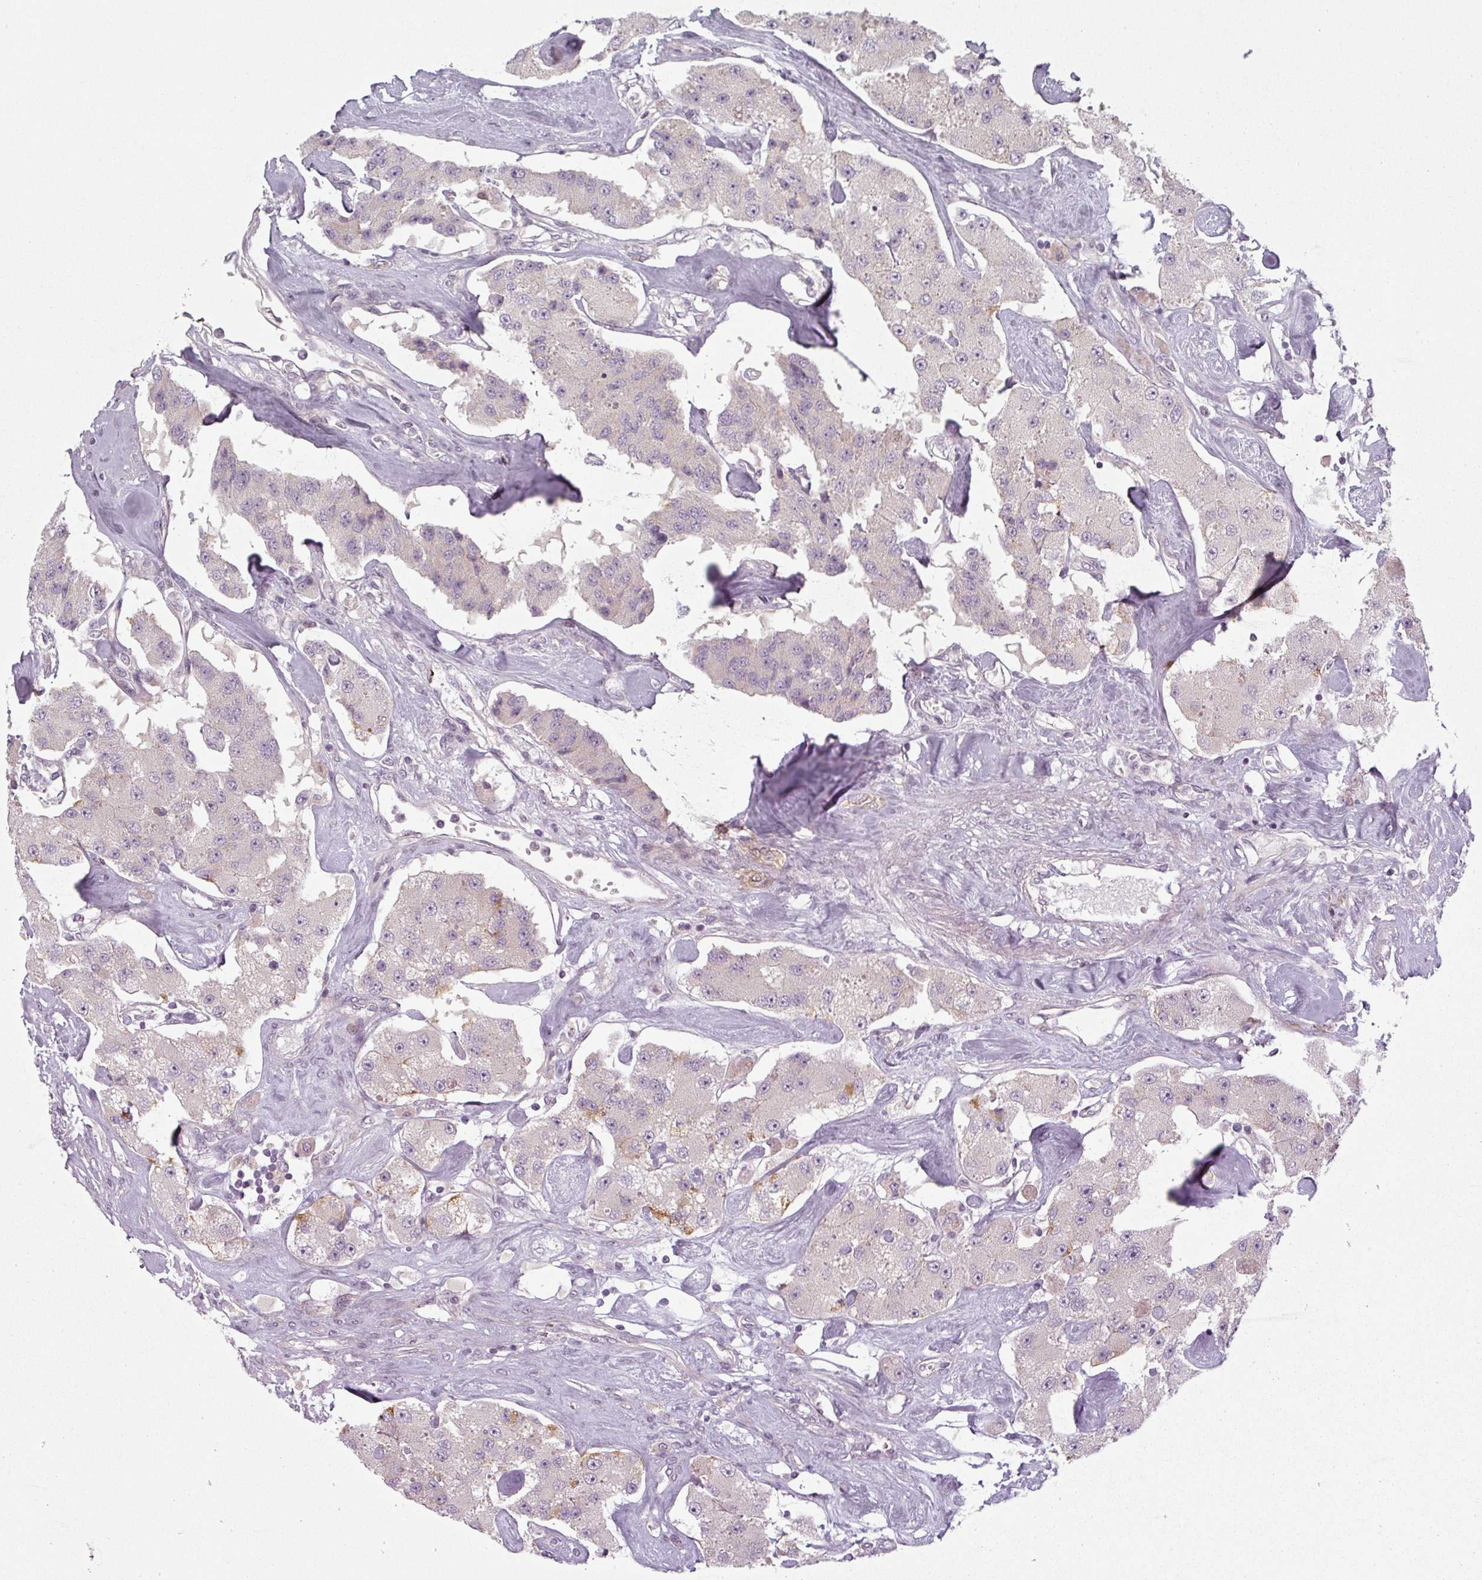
{"staining": {"intensity": "moderate", "quantity": "<25%", "location": "cytoplasmic/membranous"}, "tissue": "carcinoid", "cell_type": "Tumor cells", "image_type": "cancer", "snomed": [{"axis": "morphology", "description": "Carcinoid, malignant, NOS"}, {"axis": "topography", "description": "Pancreas"}], "caption": "Immunohistochemical staining of carcinoid (malignant) displays moderate cytoplasmic/membranous protein positivity in approximately <25% of tumor cells.", "gene": "SLC16A9", "patient": {"sex": "male", "age": 41}}